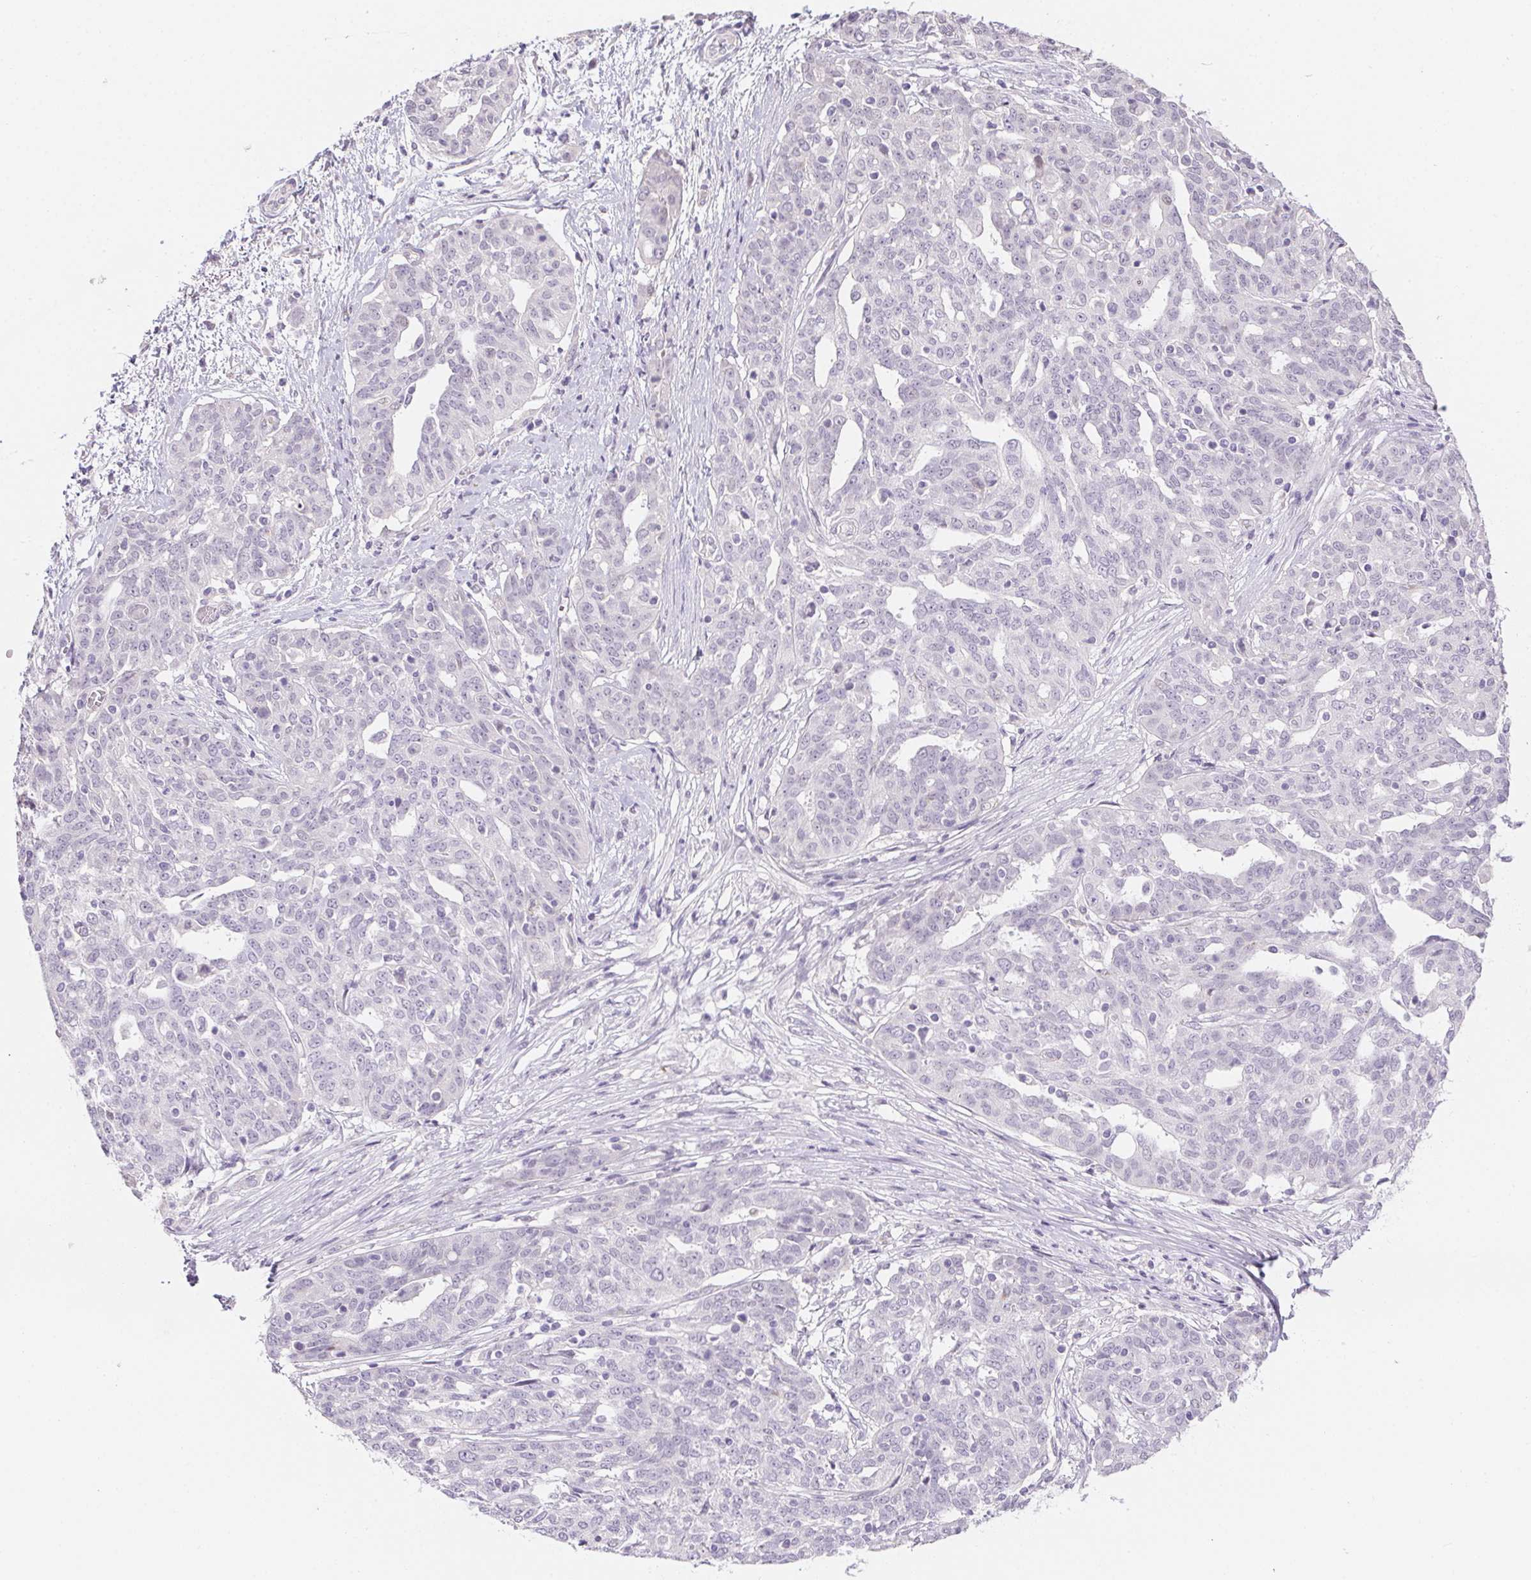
{"staining": {"intensity": "negative", "quantity": "none", "location": "none"}, "tissue": "ovarian cancer", "cell_type": "Tumor cells", "image_type": "cancer", "snomed": [{"axis": "morphology", "description": "Cystadenocarcinoma, serous, NOS"}, {"axis": "topography", "description": "Ovary"}], "caption": "Protein analysis of ovarian cancer shows no significant staining in tumor cells. The staining was performed using DAB (3,3'-diaminobenzidine) to visualize the protein expression in brown, while the nuclei were stained in blue with hematoxylin (Magnification: 20x).", "gene": "MORC1", "patient": {"sex": "female", "age": 67}}